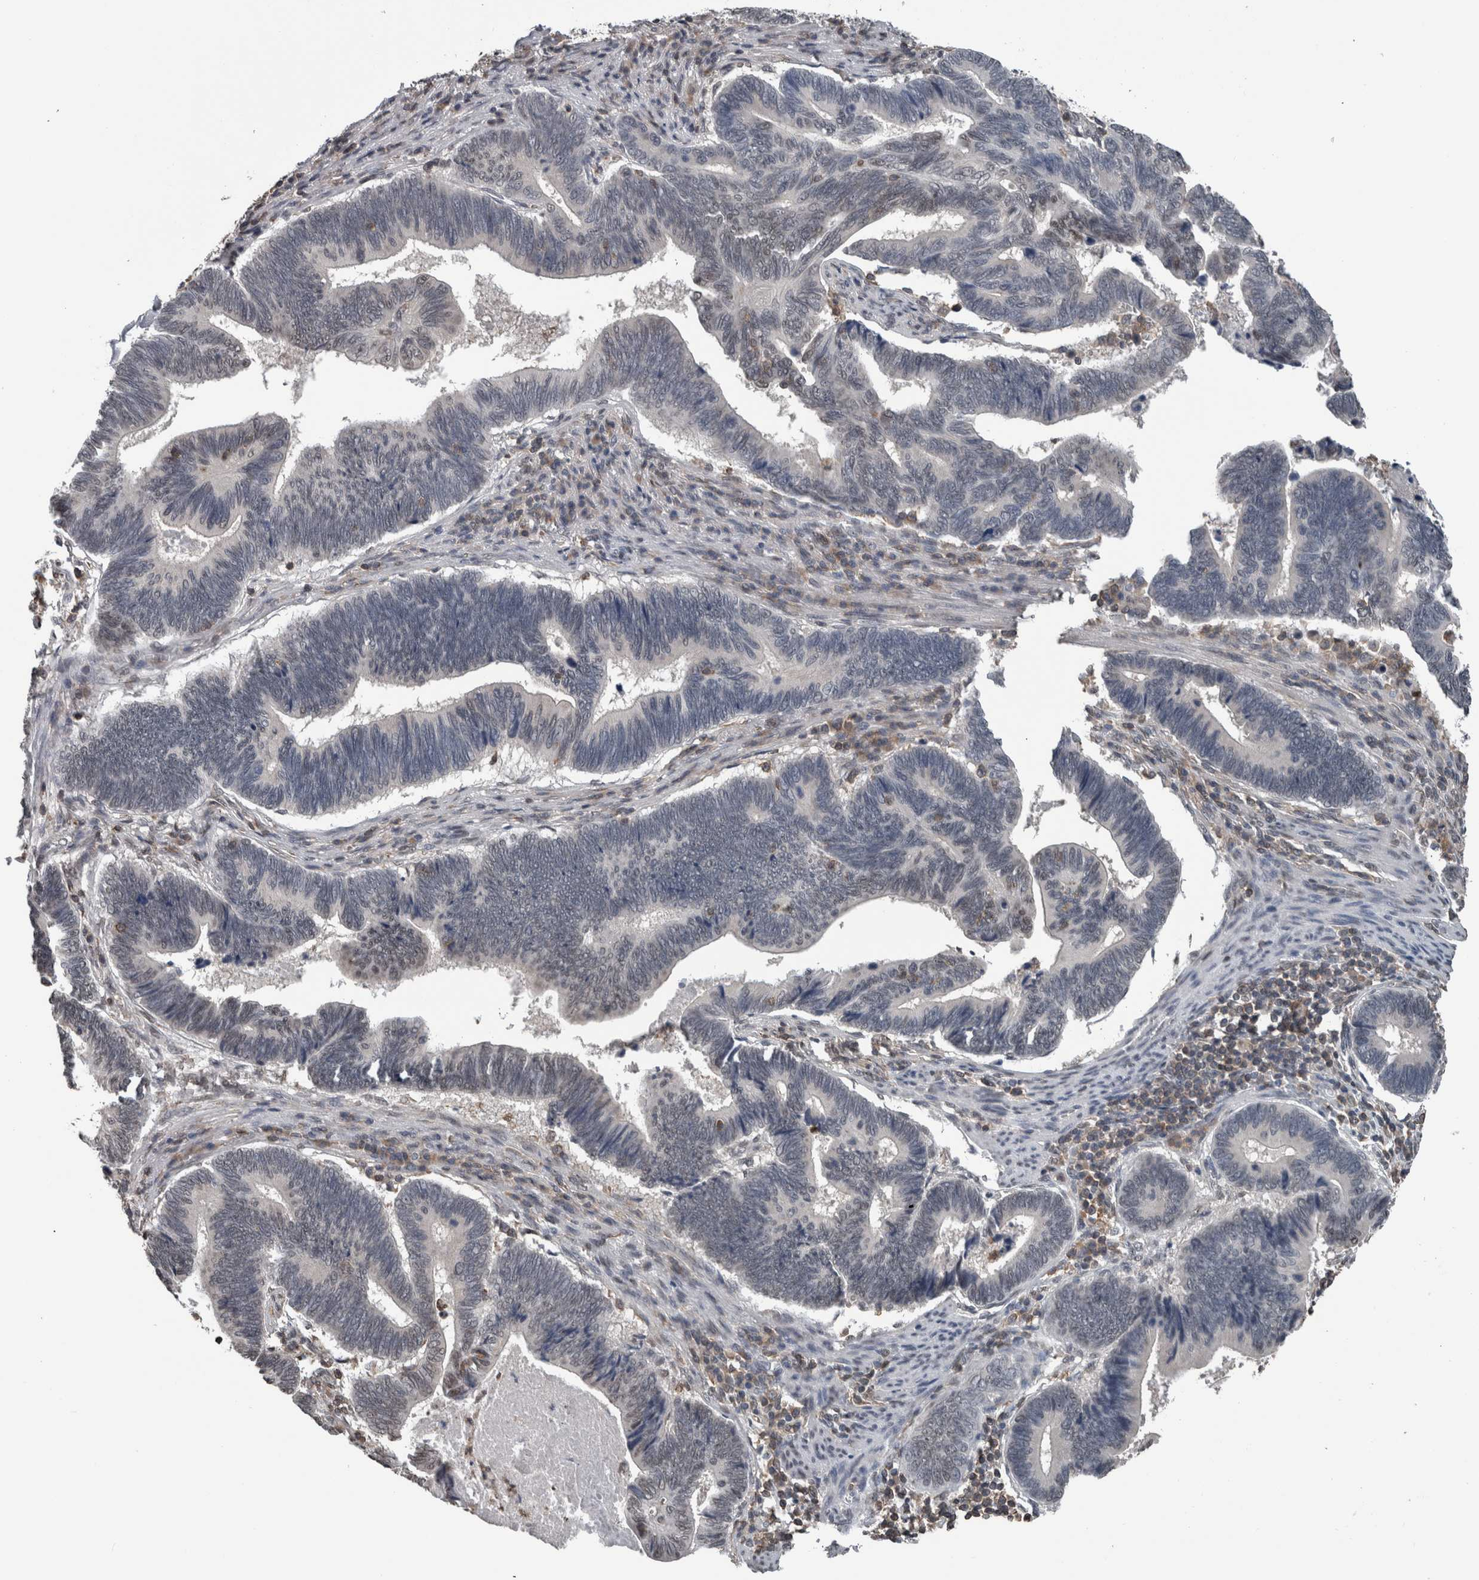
{"staining": {"intensity": "weak", "quantity": "<25%", "location": "nuclear"}, "tissue": "pancreatic cancer", "cell_type": "Tumor cells", "image_type": "cancer", "snomed": [{"axis": "morphology", "description": "Adenocarcinoma, NOS"}, {"axis": "topography", "description": "Pancreas"}], "caption": "This is an IHC histopathology image of human pancreatic cancer. There is no staining in tumor cells.", "gene": "MAFF", "patient": {"sex": "female", "age": 70}}